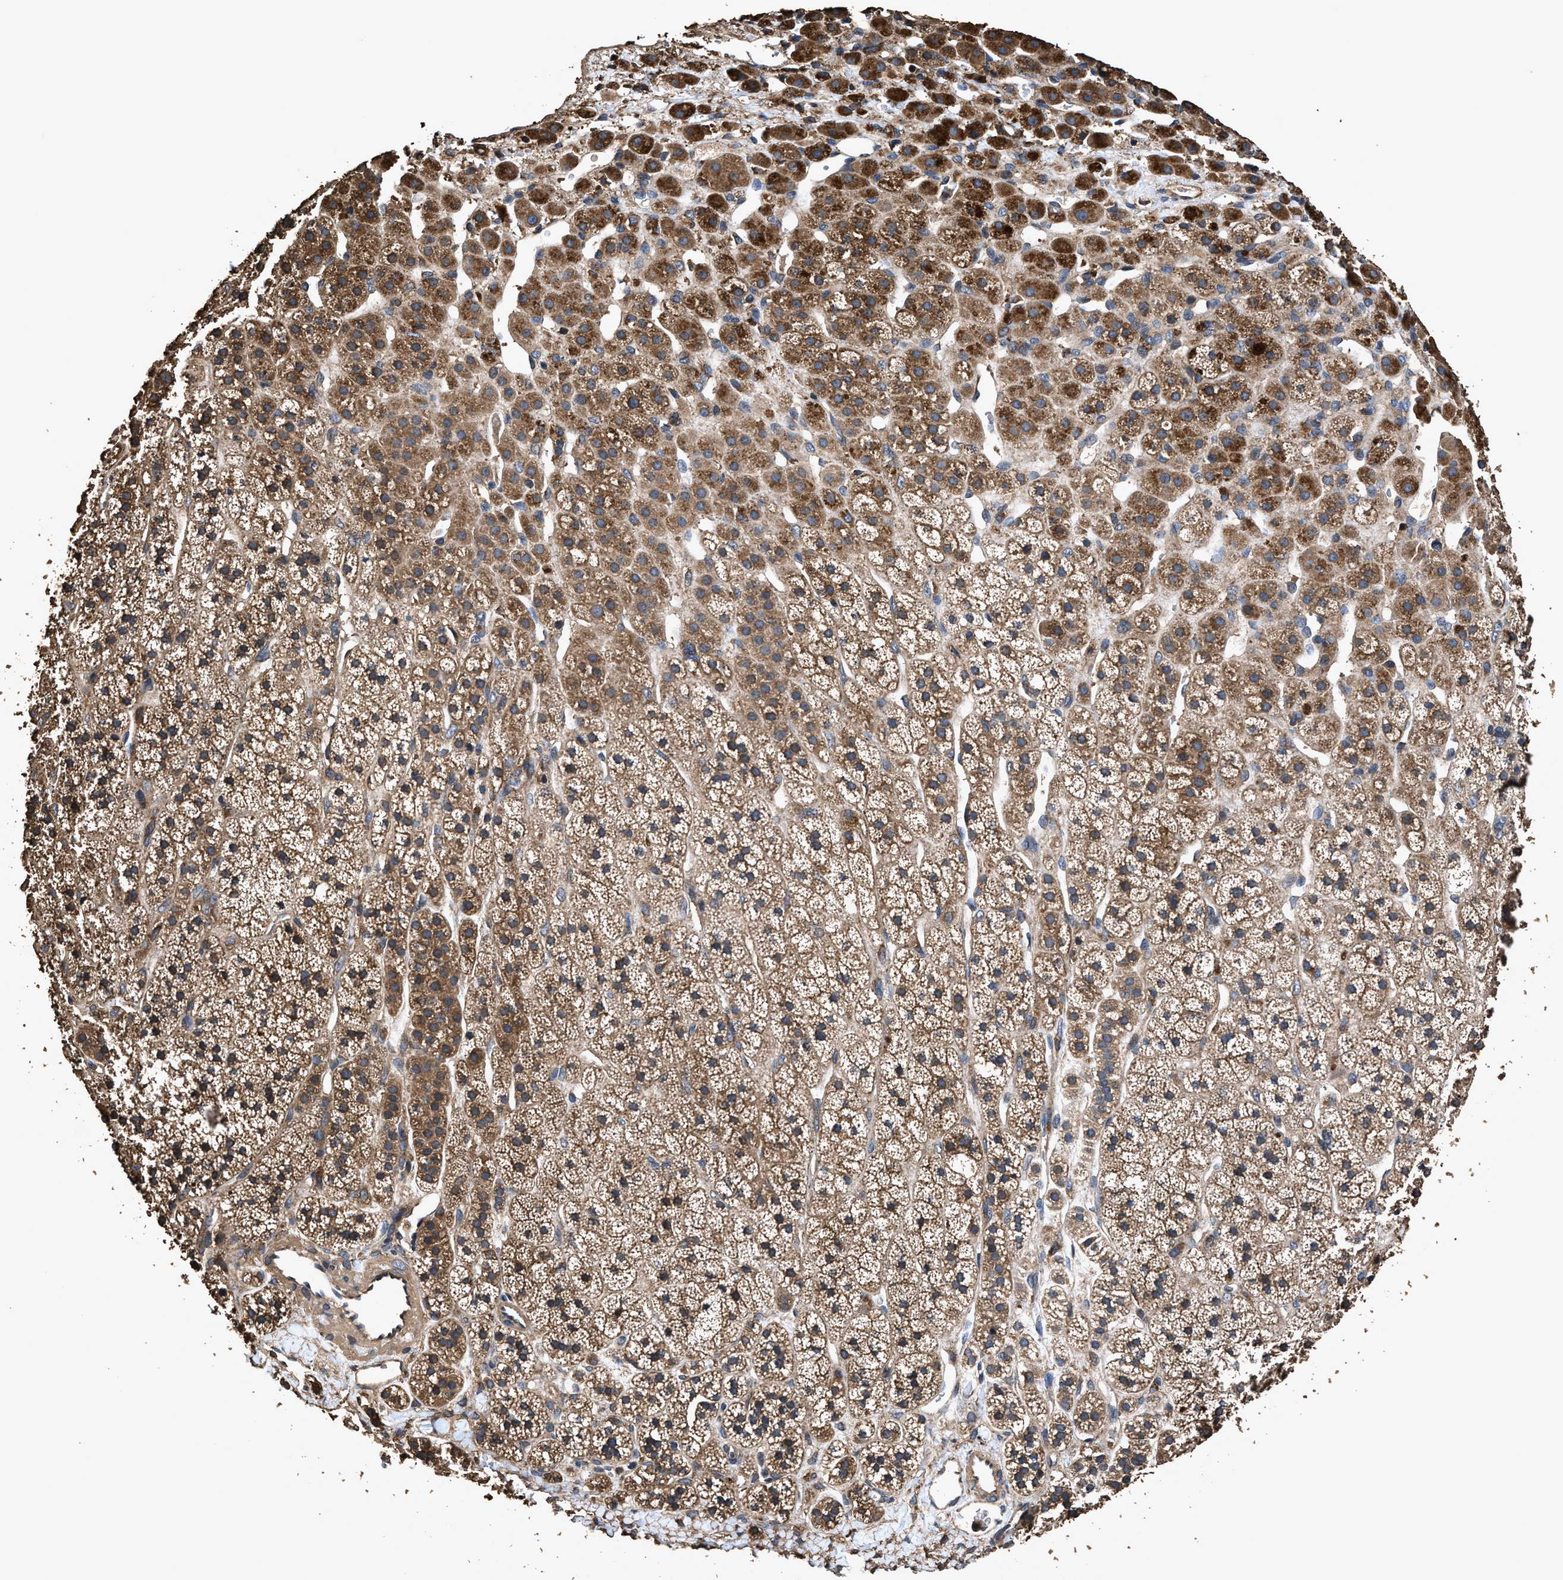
{"staining": {"intensity": "strong", "quantity": ">75%", "location": "cytoplasmic/membranous"}, "tissue": "adrenal gland", "cell_type": "Glandular cells", "image_type": "normal", "snomed": [{"axis": "morphology", "description": "Normal tissue, NOS"}, {"axis": "topography", "description": "Adrenal gland"}], "caption": "A brown stain labels strong cytoplasmic/membranous positivity of a protein in glandular cells of unremarkable adrenal gland.", "gene": "ZMYND19", "patient": {"sex": "male", "age": 56}}